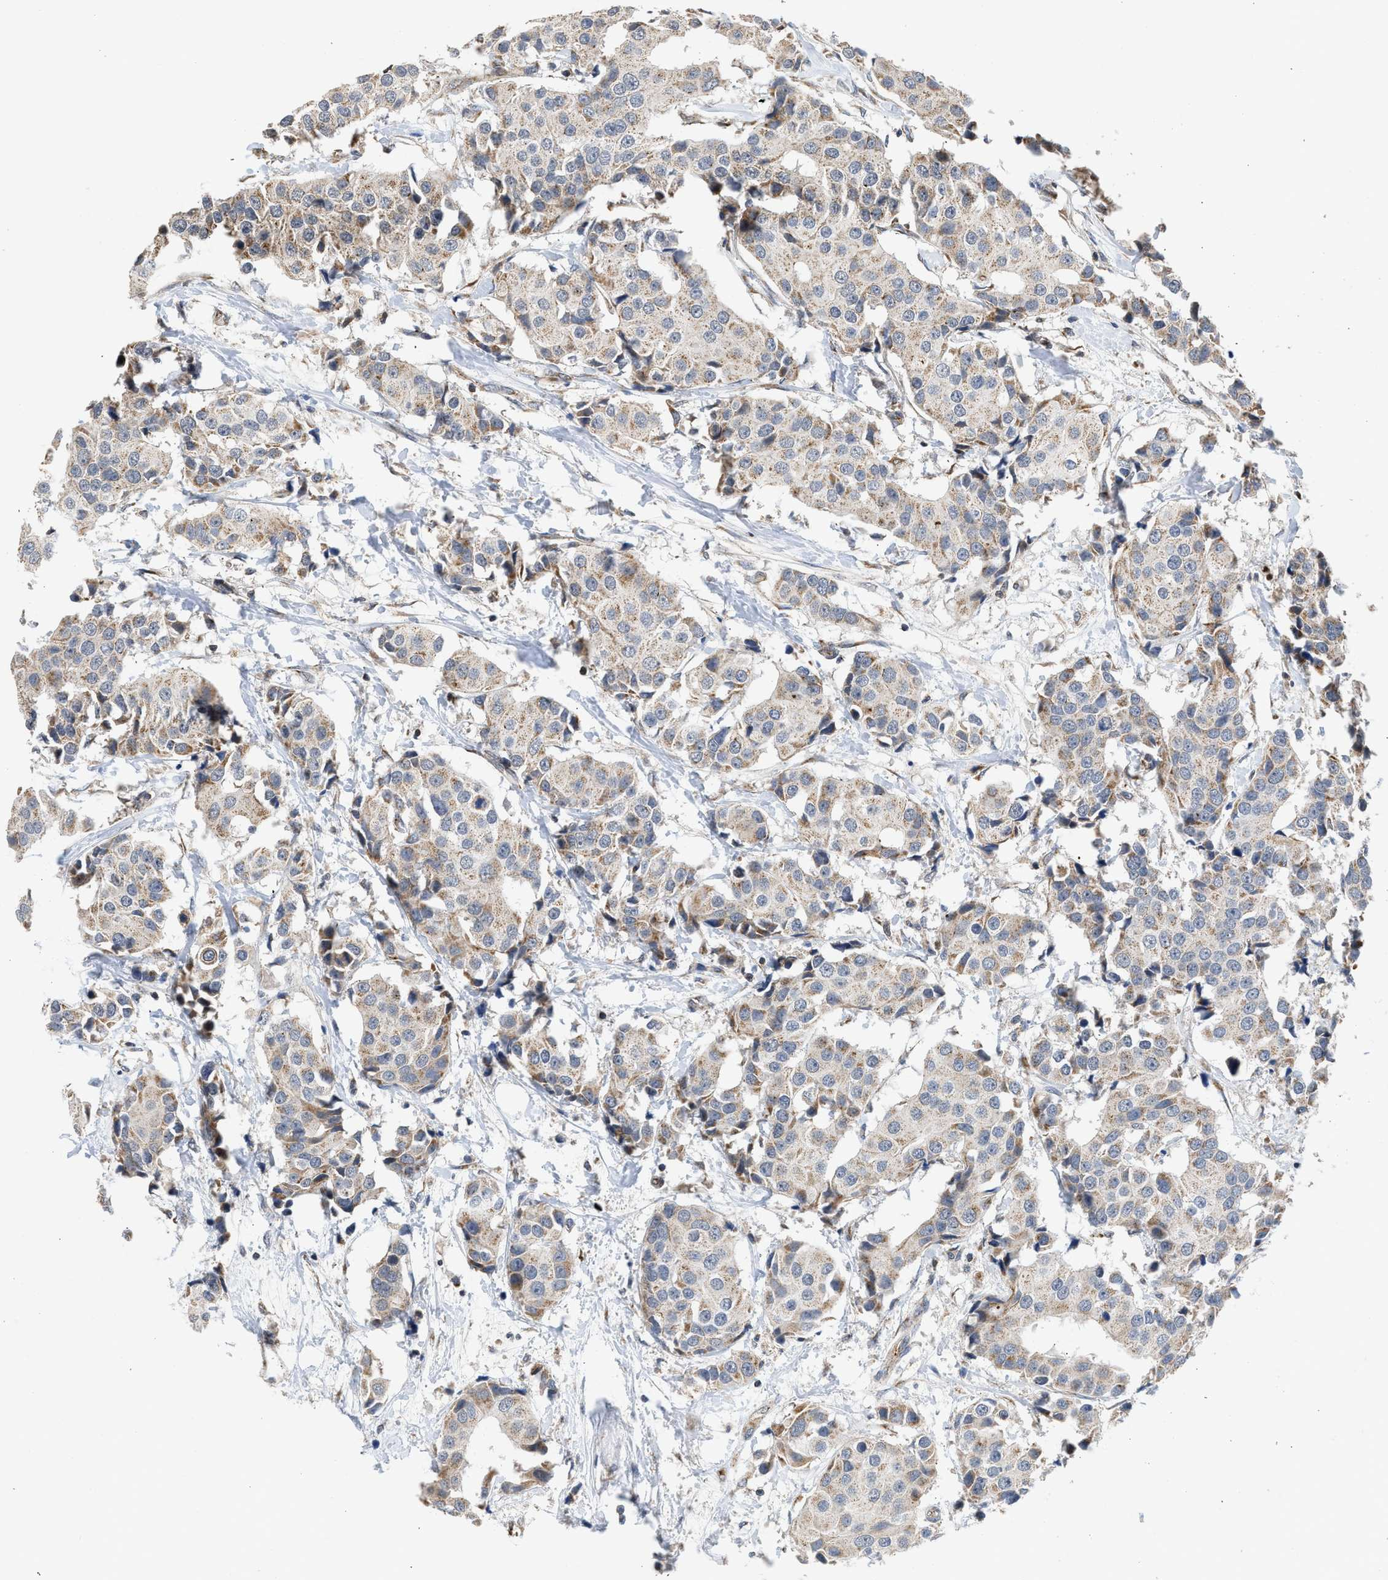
{"staining": {"intensity": "weak", "quantity": ">75%", "location": "cytoplasmic/membranous"}, "tissue": "breast cancer", "cell_type": "Tumor cells", "image_type": "cancer", "snomed": [{"axis": "morphology", "description": "Normal tissue, NOS"}, {"axis": "morphology", "description": "Duct carcinoma"}, {"axis": "topography", "description": "Breast"}], "caption": "Human breast infiltrating ductal carcinoma stained for a protein (brown) displays weak cytoplasmic/membranous positive expression in approximately >75% of tumor cells.", "gene": "PIM1", "patient": {"sex": "female", "age": 39}}